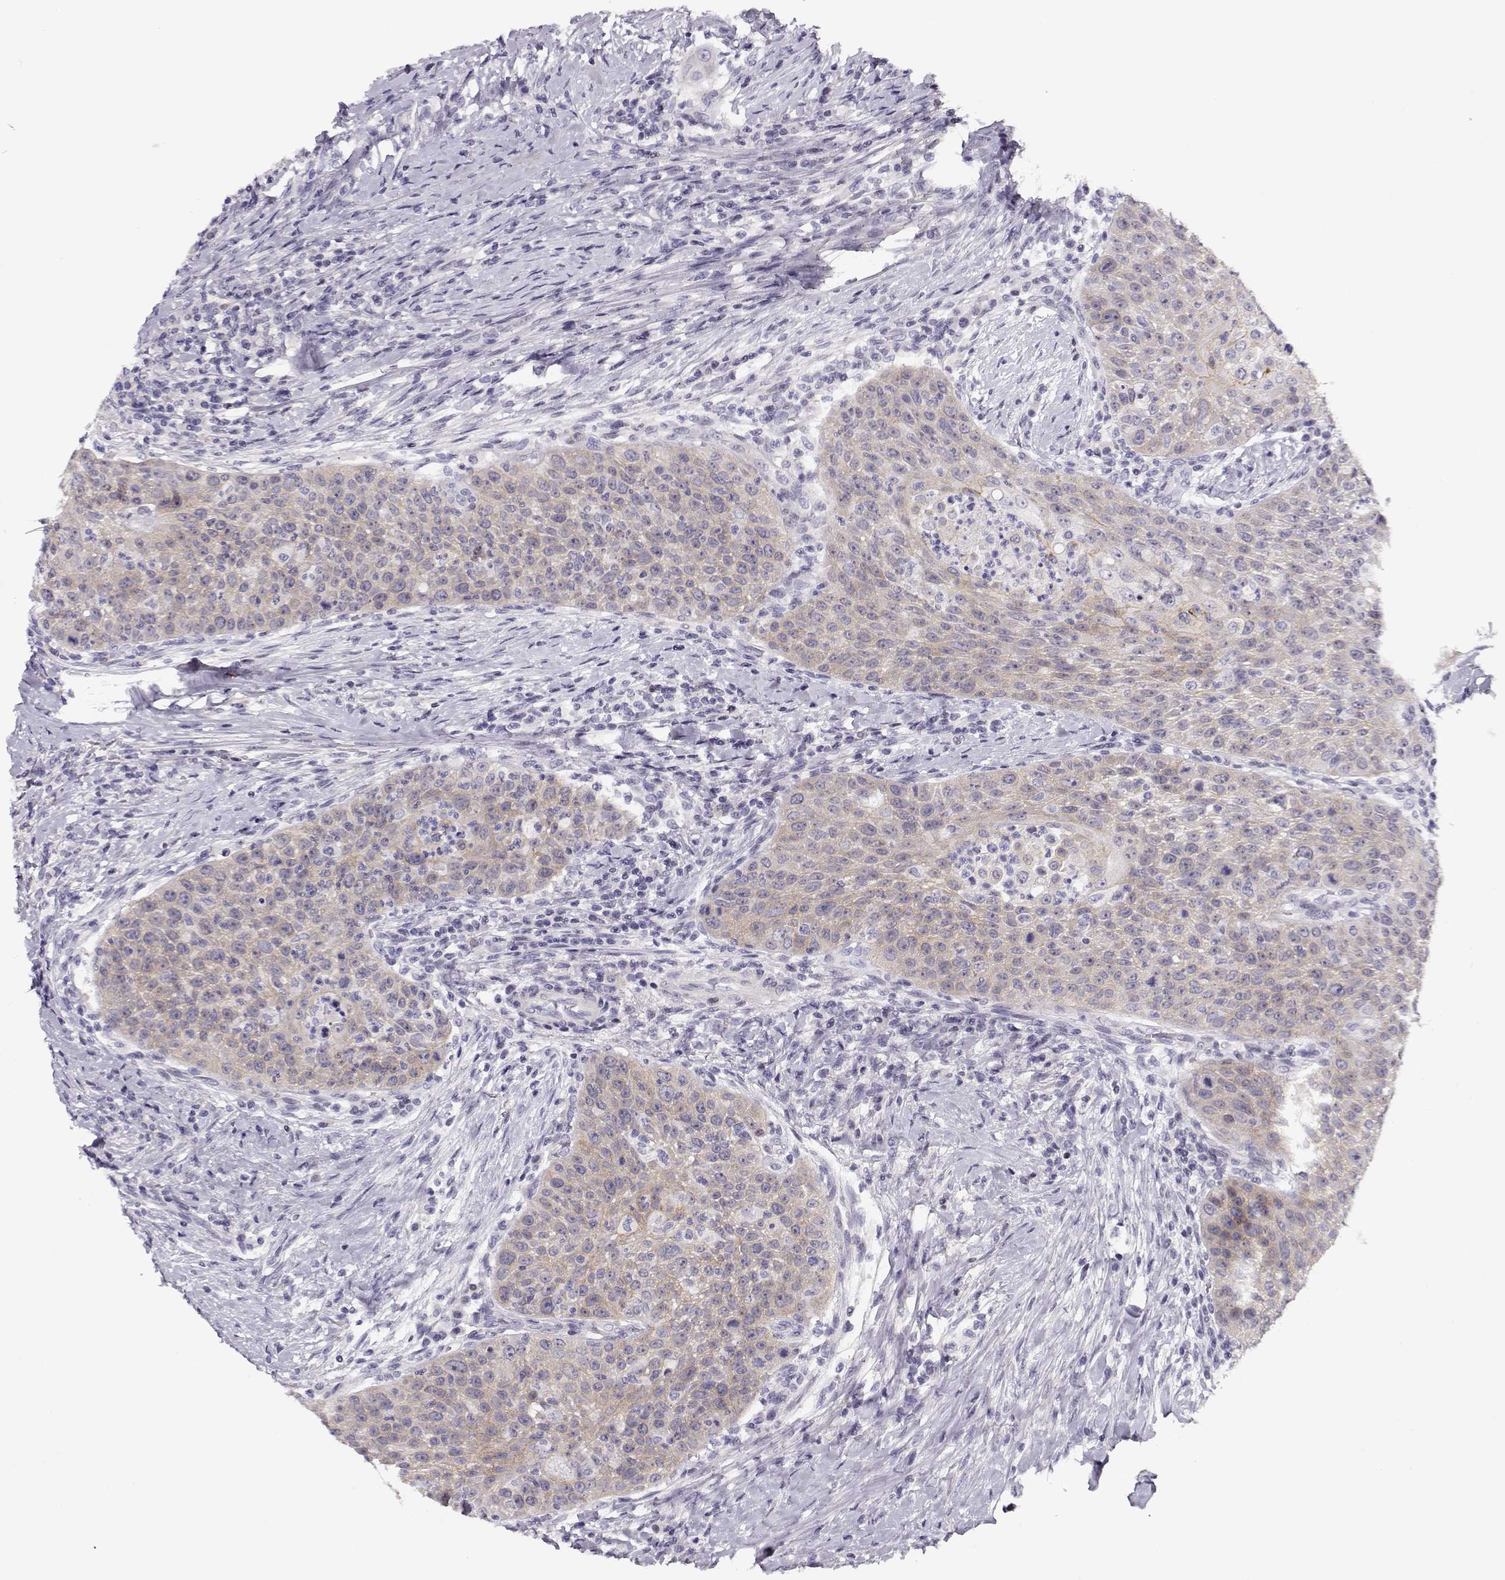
{"staining": {"intensity": "moderate", "quantity": ">75%", "location": "cytoplasmic/membranous"}, "tissue": "head and neck cancer", "cell_type": "Tumor cells", "image_type": "cancer", "snomed": [{"axis": "morphology", "description": "Squamous cell carcinoma, NOS"}, {"axis": "topography", "description": "Head-Neck"}], "caption": "Tumor cells show medium levels of moderate cytoplasmic/membranous positivity in about >75% of cells in human head and neck cancer. Ihc stains the protein of interest in brown and the nuclei are stained blue.", "gene": "CRX", "patient": {"sex": "male", "age": 69}}